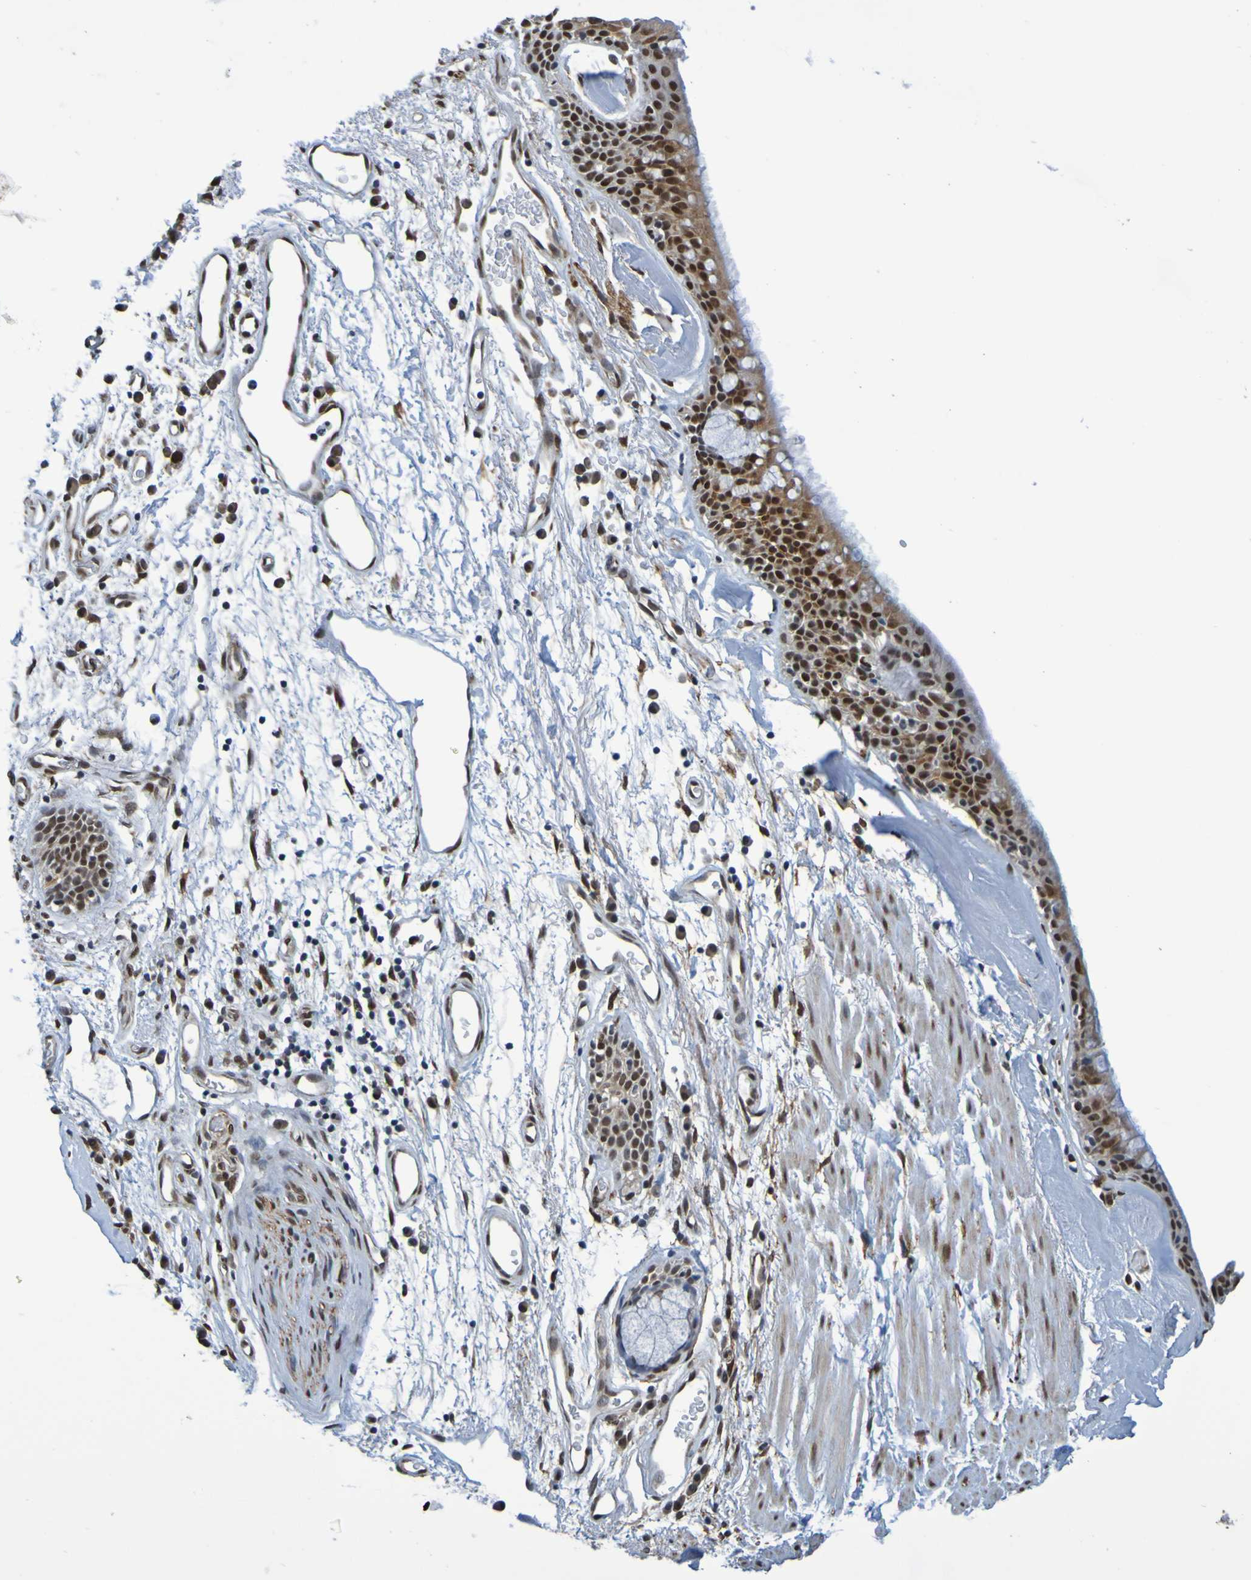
{"staining": {"intensity": "strong", "quantity": ">75%", "location": "nuclear"}, "tissue": "bronchus", "cell_type": "Respiratory epithelial cells", "image_type": "normal", "snomed": [{"axis": "morphology", "description": "Normal tissue, NOS"}, {"axis": "morphology", "description": "Adenocarcinoma, NOS"}, {"axis": "topography", "description": "Bronchus"}, {"axis": "topography", "description": "Lung"}], "caption": "Strong nuclear protein expression is appreciated in about >75% of respiratory epithelial cells in bronchus. (DAB = brown stain, brightfield microscopy at high magnification).", "gene": "HDAC2", "patient": {"sex": "female", "age": 54}}